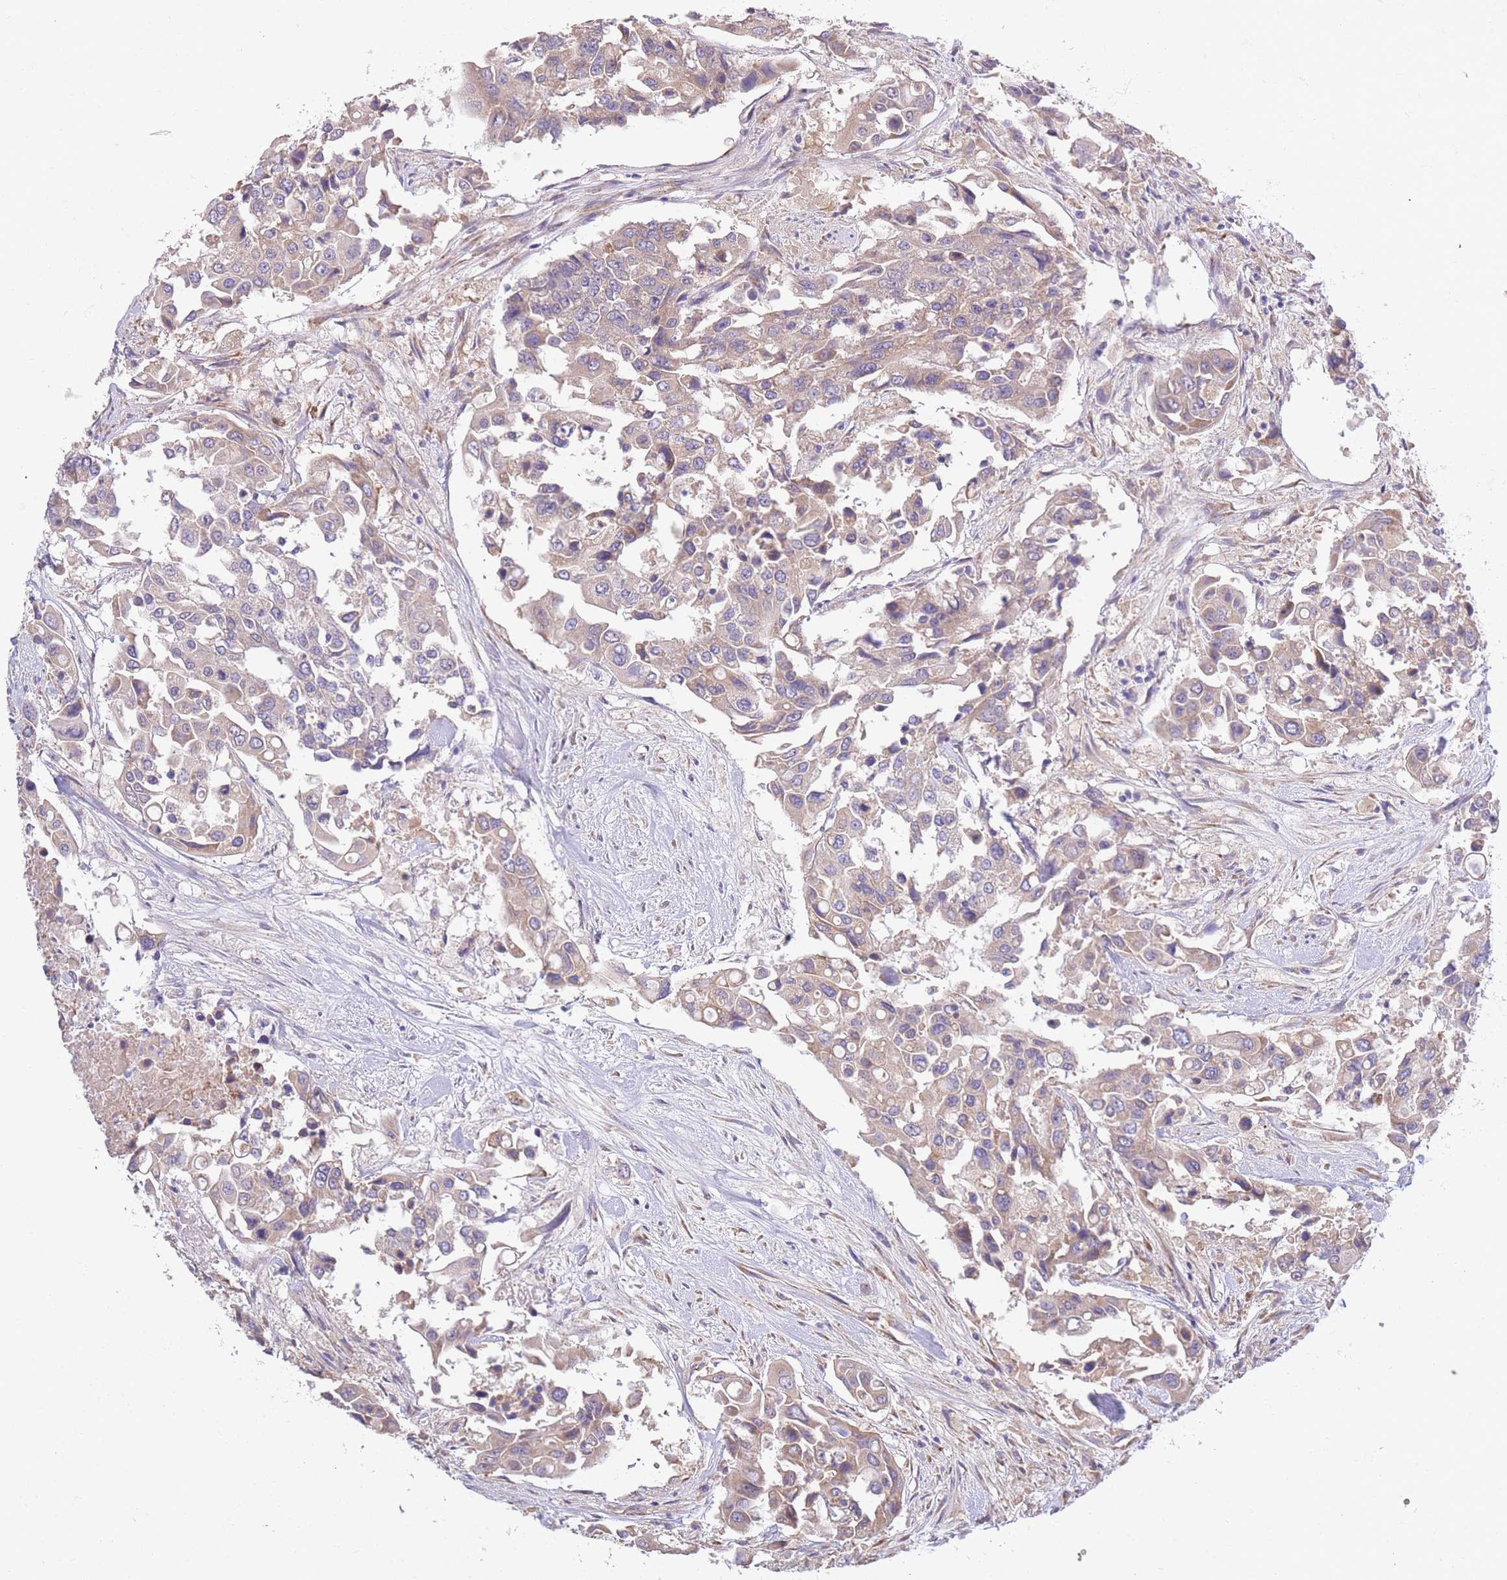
{"staining": {"intensity": "moderate", "quantity": ">75%", "location": "cytoplasmic/membranous"}, "tissue": "colorectal cancer", "cell_type": "Tumor cells", "image_type": "cancer", "snomed": [{"axis": "morphology", "description": "Adenocarcinoma, NOS"}, {"axis": "topography", "description": "Colon"}], "caption": "Immunohistochemical staining of colorectal cancer (adenocarcinoma) exhibits medium levels of moderate cytoplasmic/membranous staining in approximately >75% of tumor cells.", "gene": "BEX1", "patient": {"sex": "male", "age": 77}}